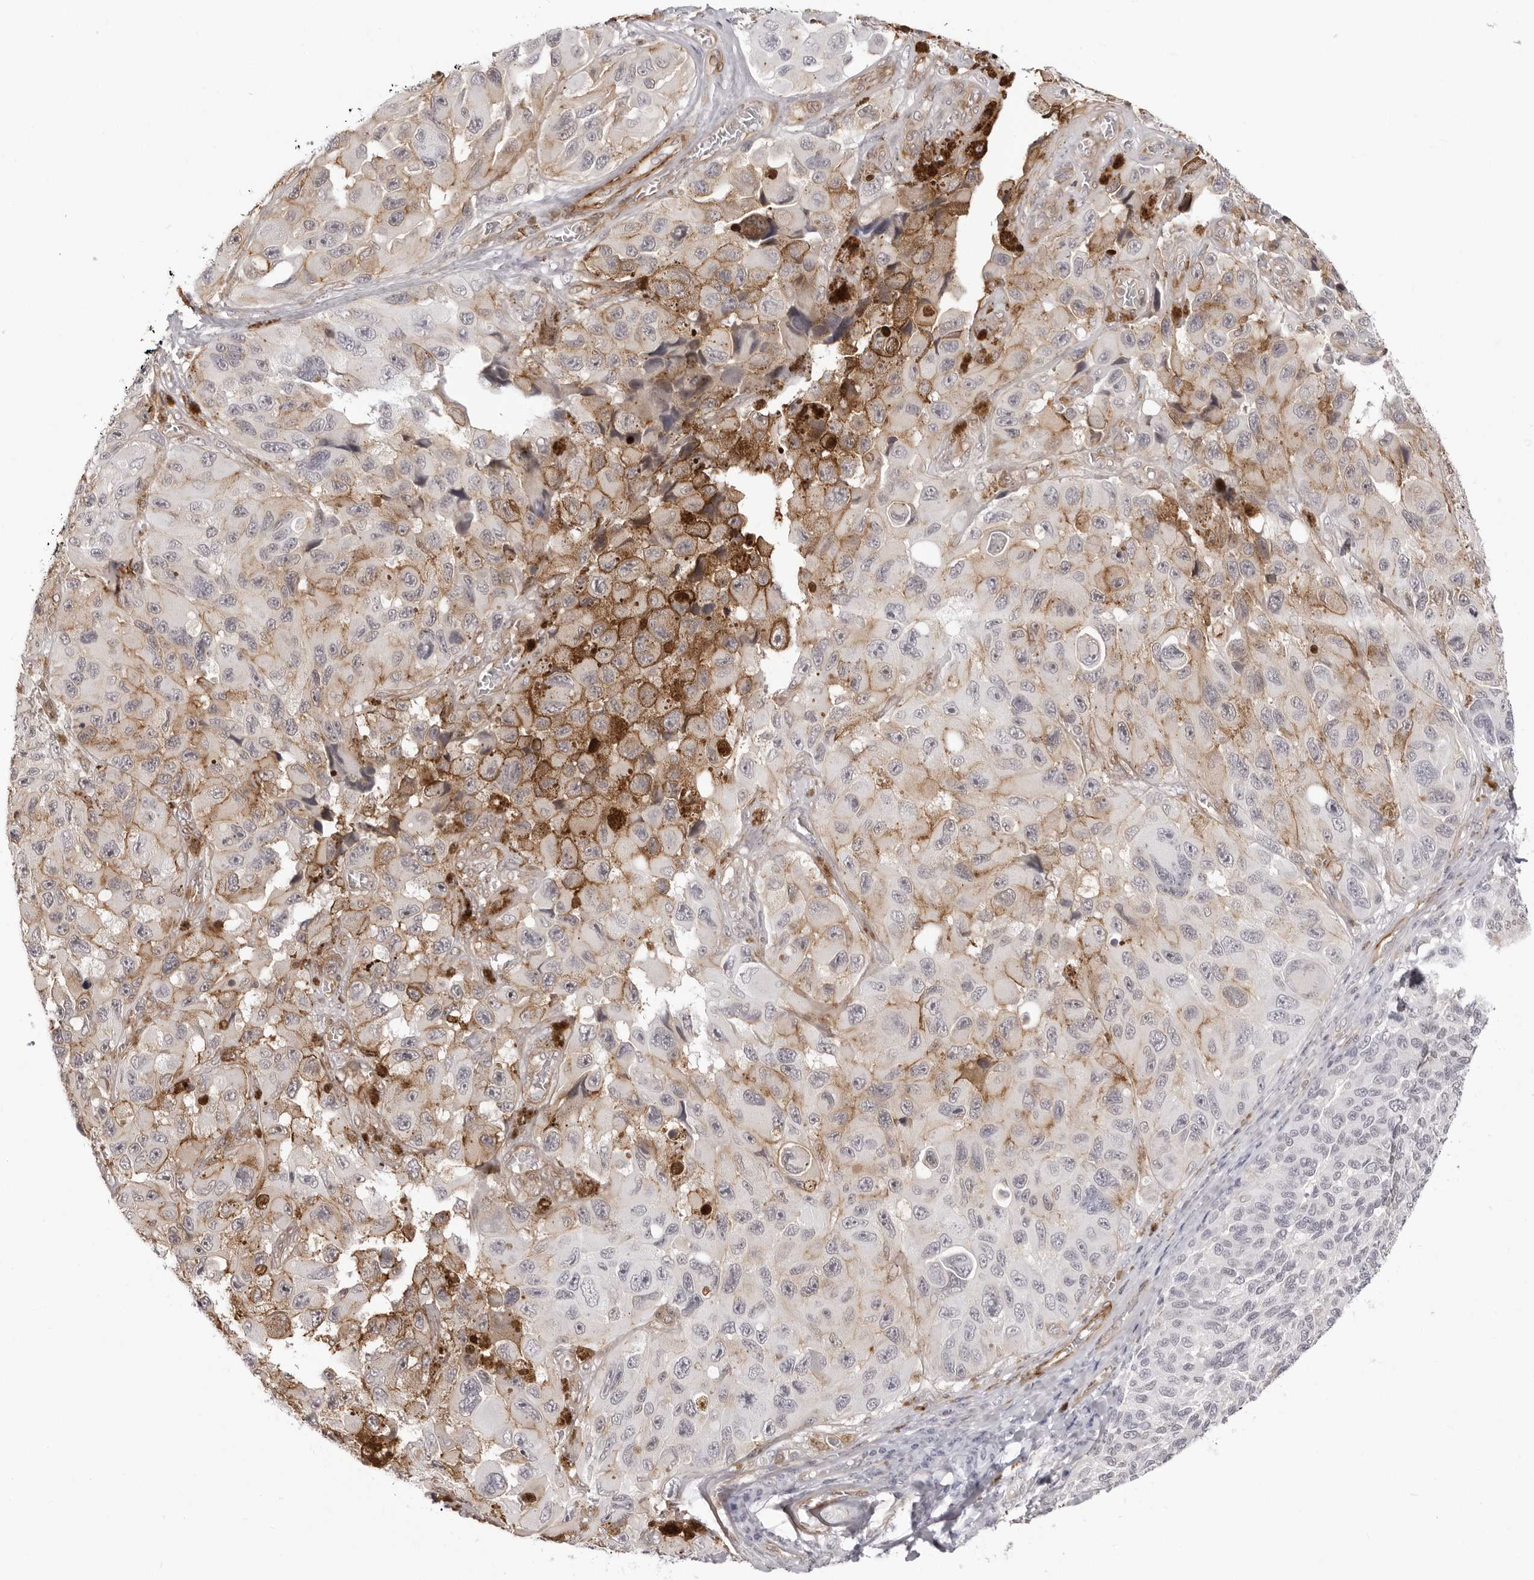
{"staining": {"intensity": "moderate", "quantity": "<25%", "location": "cytoplasmic/membranous"}, "tissue": "melanoma", "cell_type": "Tumor cells", "image_type": "cancer", "snomed": [{"axis": "morphology", "description": "Malignant melanoma, NOS"}, {"axis": "topography", "description": "Skin"}], "caption": "An IHC photomicrograph of tumor tissue is shown. Protein staining in brown labels moderate cytoplasmic/membranous positivity in malignant melanoma within tumor cells.", "gene": "UNK", "patient": {"sex": "female", "age": 73}}